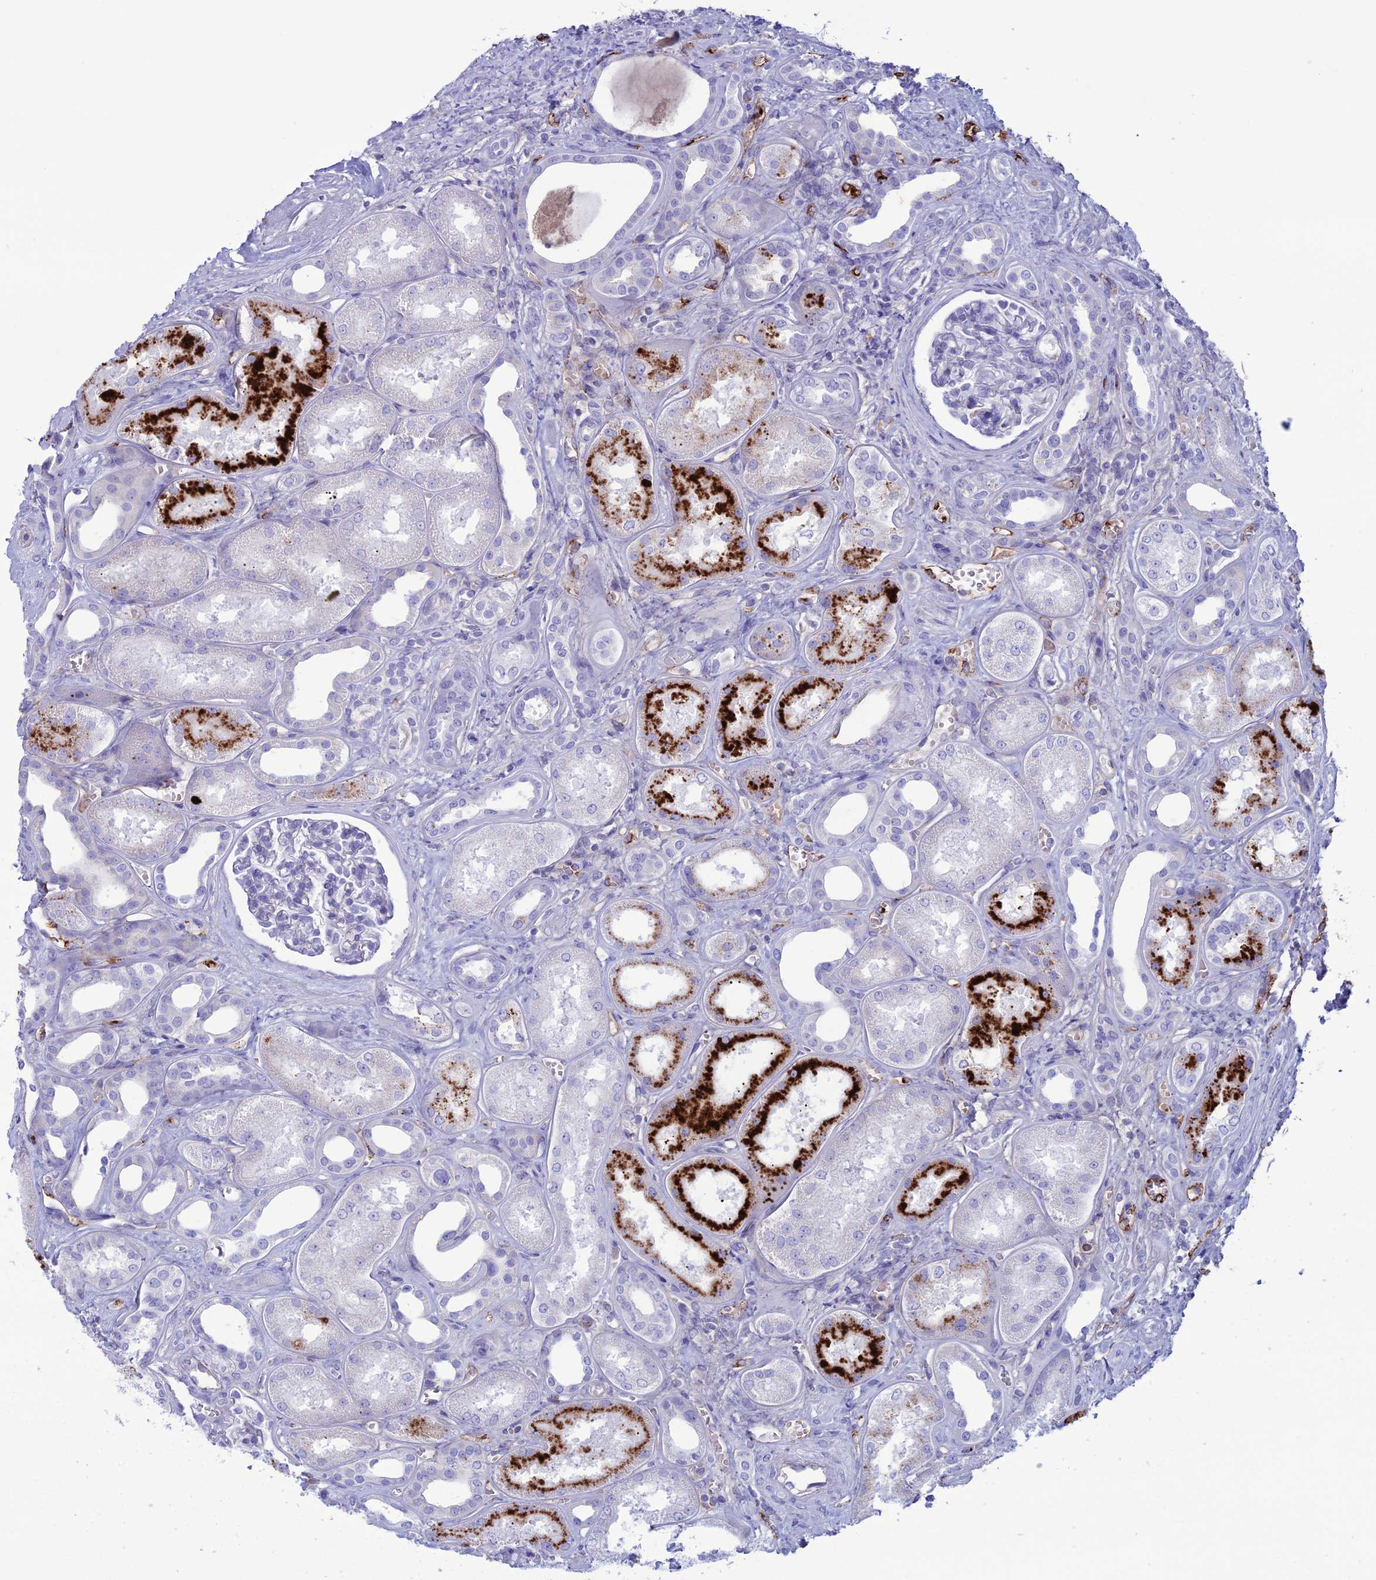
{"staining": {"intensity": "negative", "quantity": "none", "location": "none"}, "tissue": "kidney", "cell_type": "Cells in glomeruli", "image_type": "normal", "snomed": [{"axis": "morphology", "description": "Normal tissue, NOS"}, {"axis": "morphology", "description": "Adenocarcinoma, NOS"}, {"axis": "topography", "description": "Kidney"}], "caption": "Benign kidney was stained to show a protein in brown. There is no significant positivity in cells in glomeruli.", "gene": "CDC42EP5", "patient": {"sex": "female", "age": 68}}